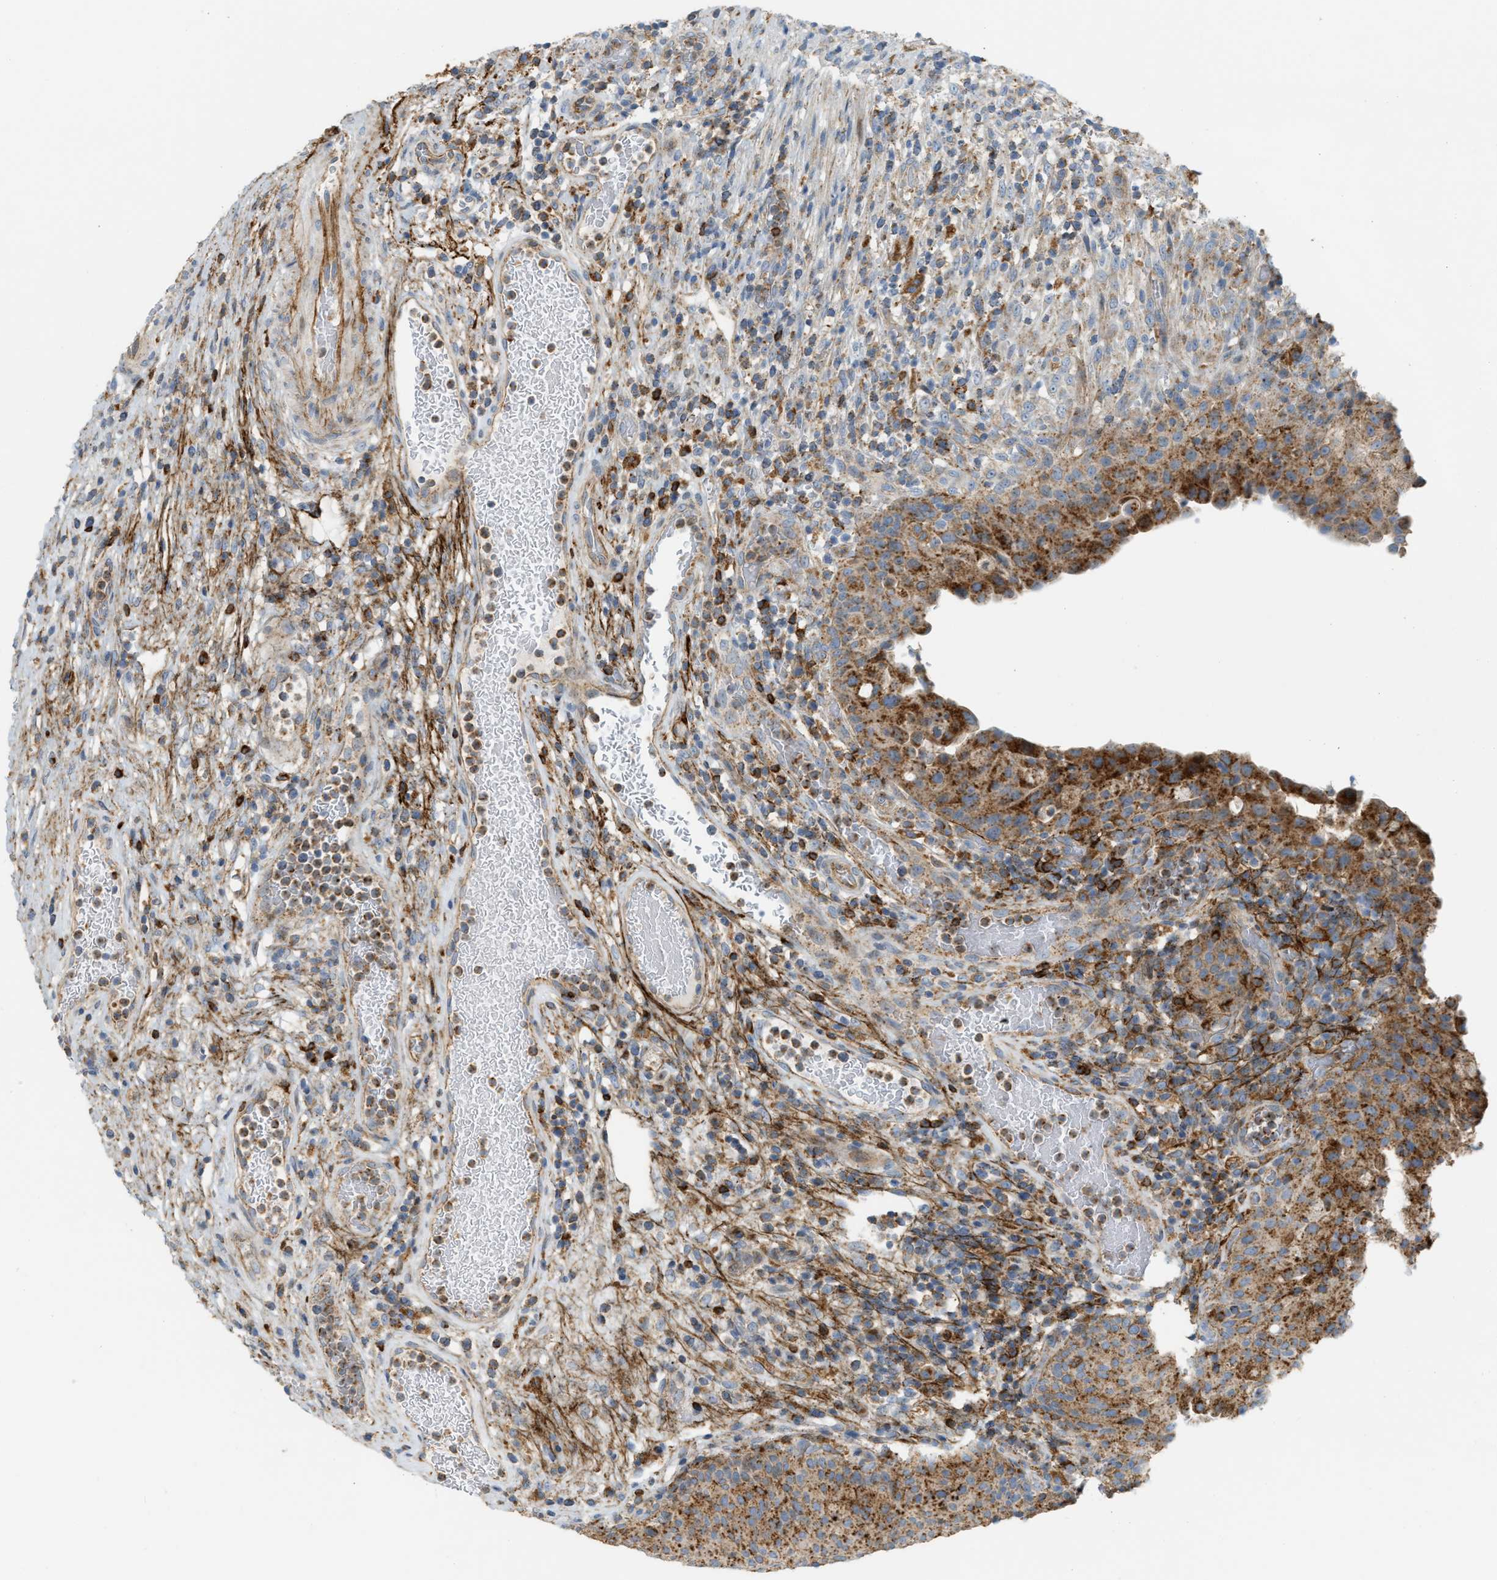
{"staining": {"intensity": "moderate", "quantity": ">75%", "location": "cytoplasmic/membranous"}, "tissue": "urothelial cancer", "cell_type": "Tumor cells", "image_type": "cancer", "snomed": [{"axis": "morphology", "description": "Urothelial carcinoma, Low grade"}, {"axis": "topography", "description": "Urinary bladder"}], "caption": "Immunohistochemical staining of human urothelial carcinoma (low-grade) exhibits medium levels of moderate cytoplasmic/membranous expression in approximately >75% of tumor cells.", "gene": "LMBRD1", "patient": {"sex": "female", "age": 75}}